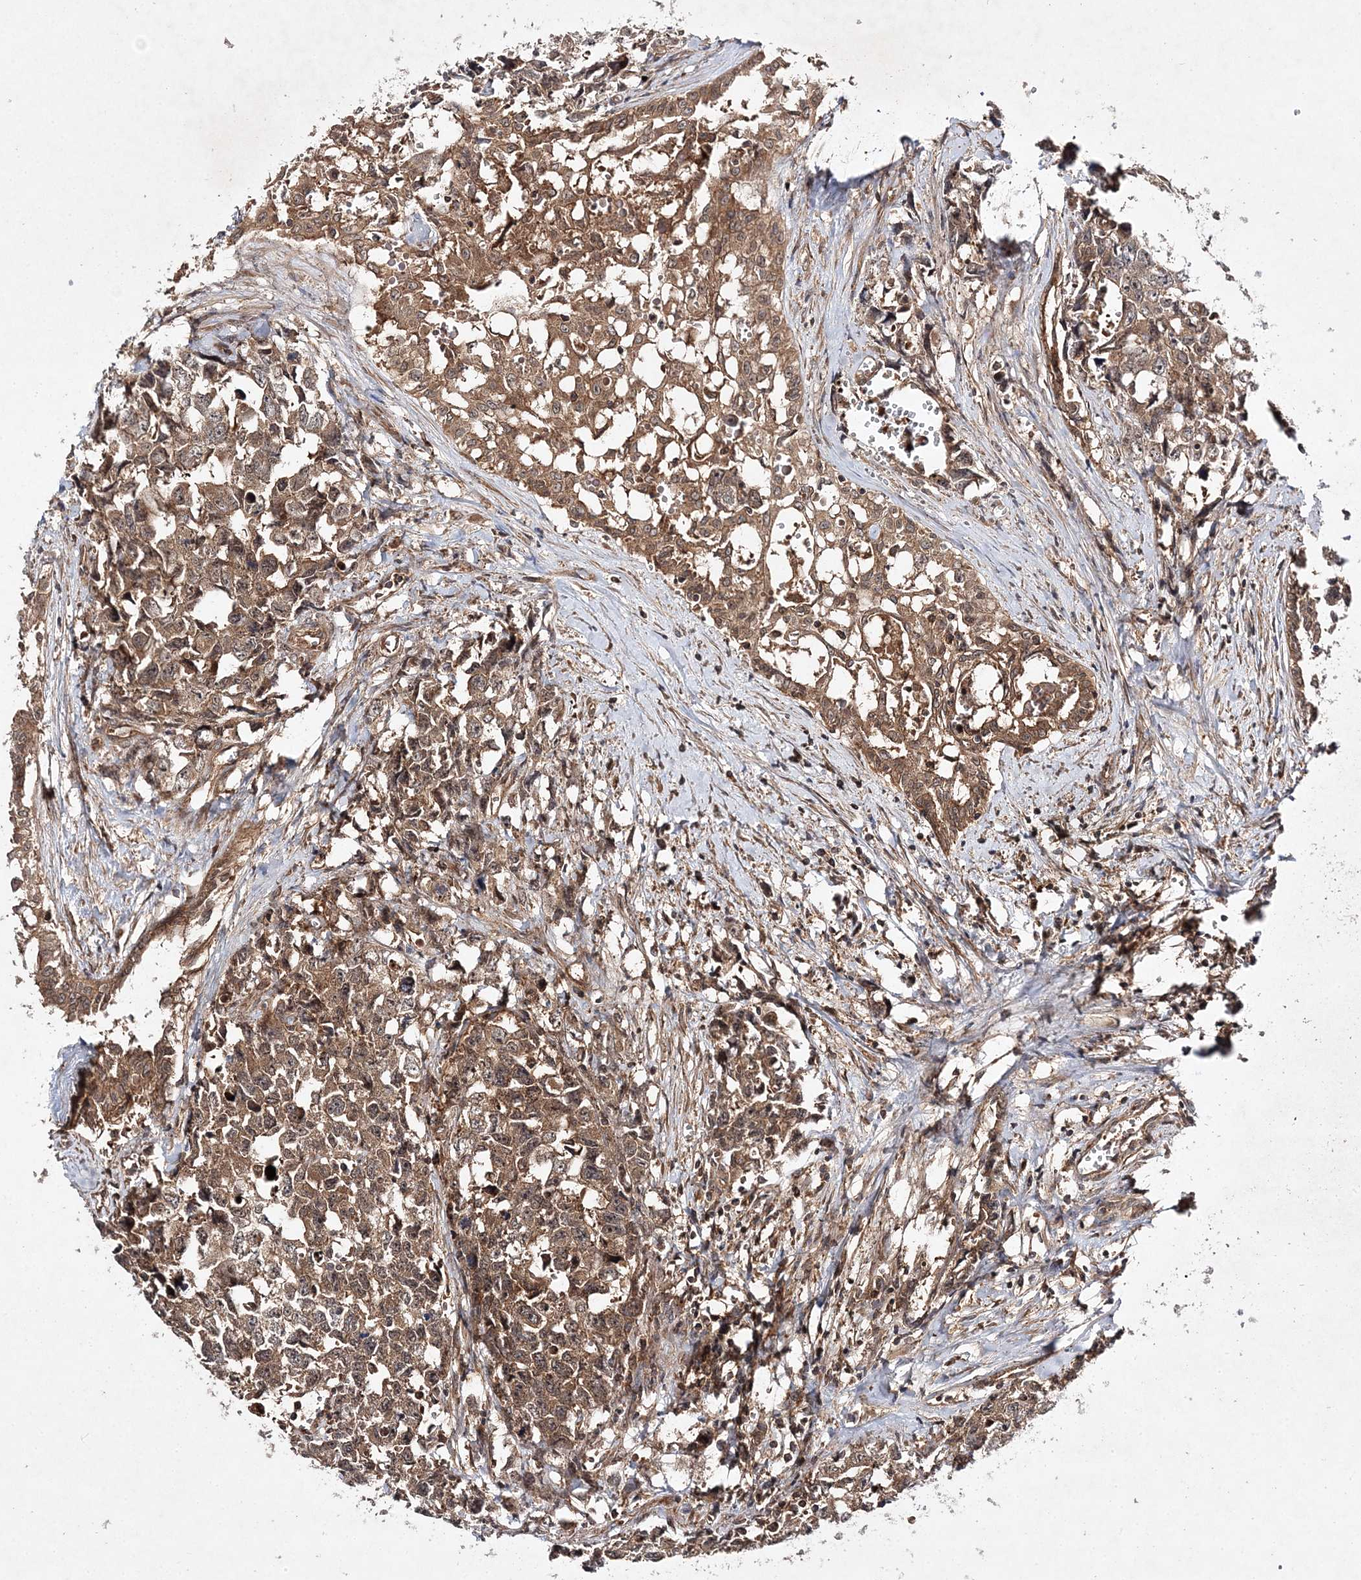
{"staining": {"intensity": "moderate", "quantity": ">75%", "location": "cytoplasmic/membranous"}, "tissue": "testis cancer", "cell_type": "Tumor cells", "image_type": "cancer", "snomed": [{"axis": "morphology", "description": "Carcinoma, Embryonal, NOS"}, {"axis": "topography", "description": "Testis"}], "caption": "Immunohistochemical staining of human embryonal carcinoma (testis) displays medium levels of moderate cytoplasmic/membranous protein staining in approximately >75% of tumor cells.", "gene": "TMEM9B", "patient": {"sex": "male", "age": 31}}